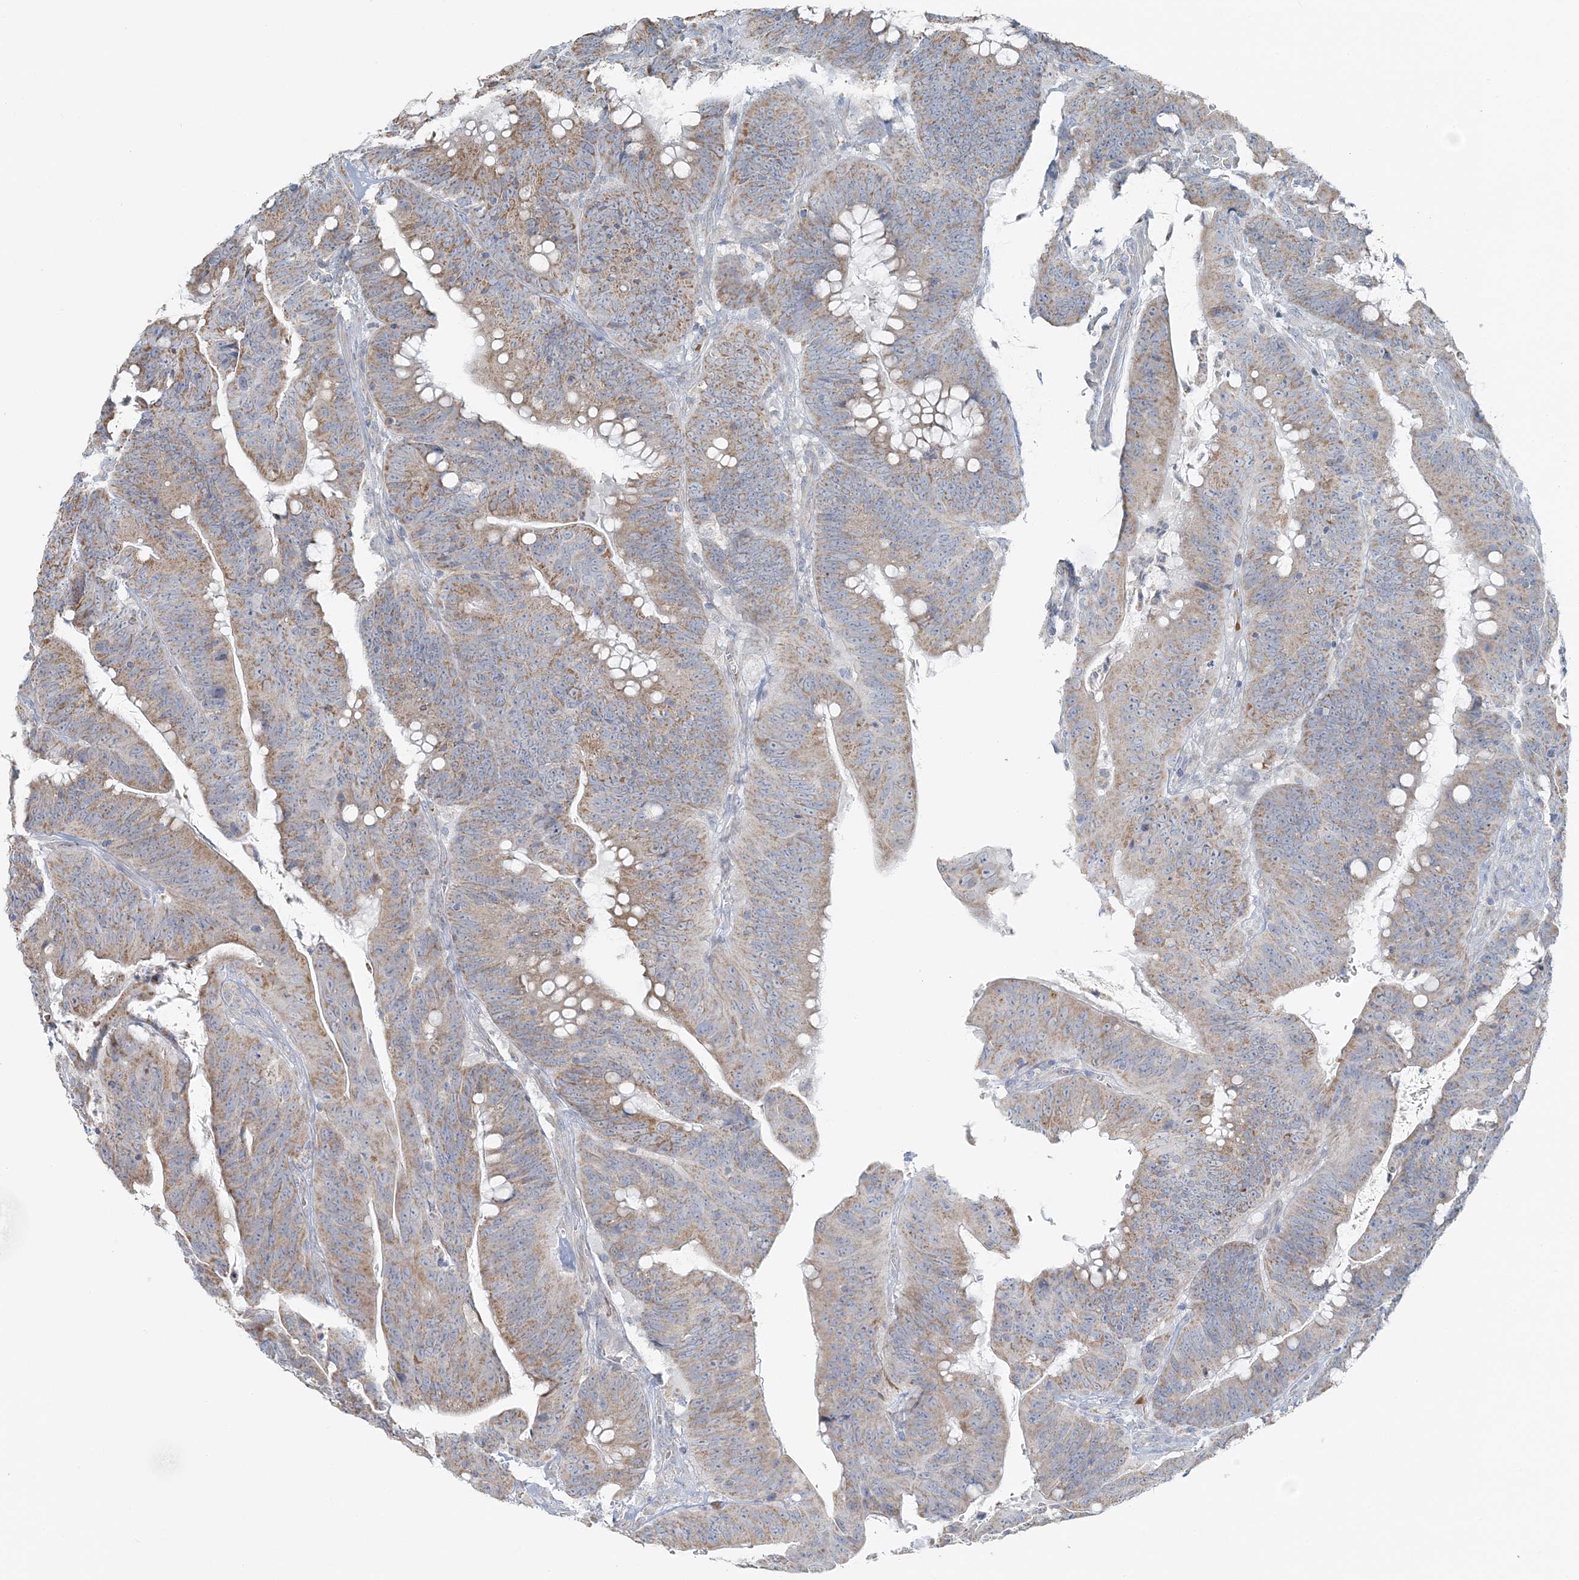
{"staining": {"intensity": "moderate", "quantity": "25%-75%", "location": "cytoplasmic/membranous"}, "tissue": "colorectal cancer", "cell_type": "Tumor cells", "image_type": "cancer", "snomed": [{"axis": "morphology", "description": "Adenocarcinoma, NOS"}, {"axis": "topography", "description": "Colon"}], "caption": "This histopathology image reveals immunohistochemistry staining of human colorectal adenocarcinoma, with medium moderate cytoplasmic/membranous positivity in about 25%-75% of tumor cells.", "gene": "SLC22A16", "patient": {"sex": "male", "age": 45}}